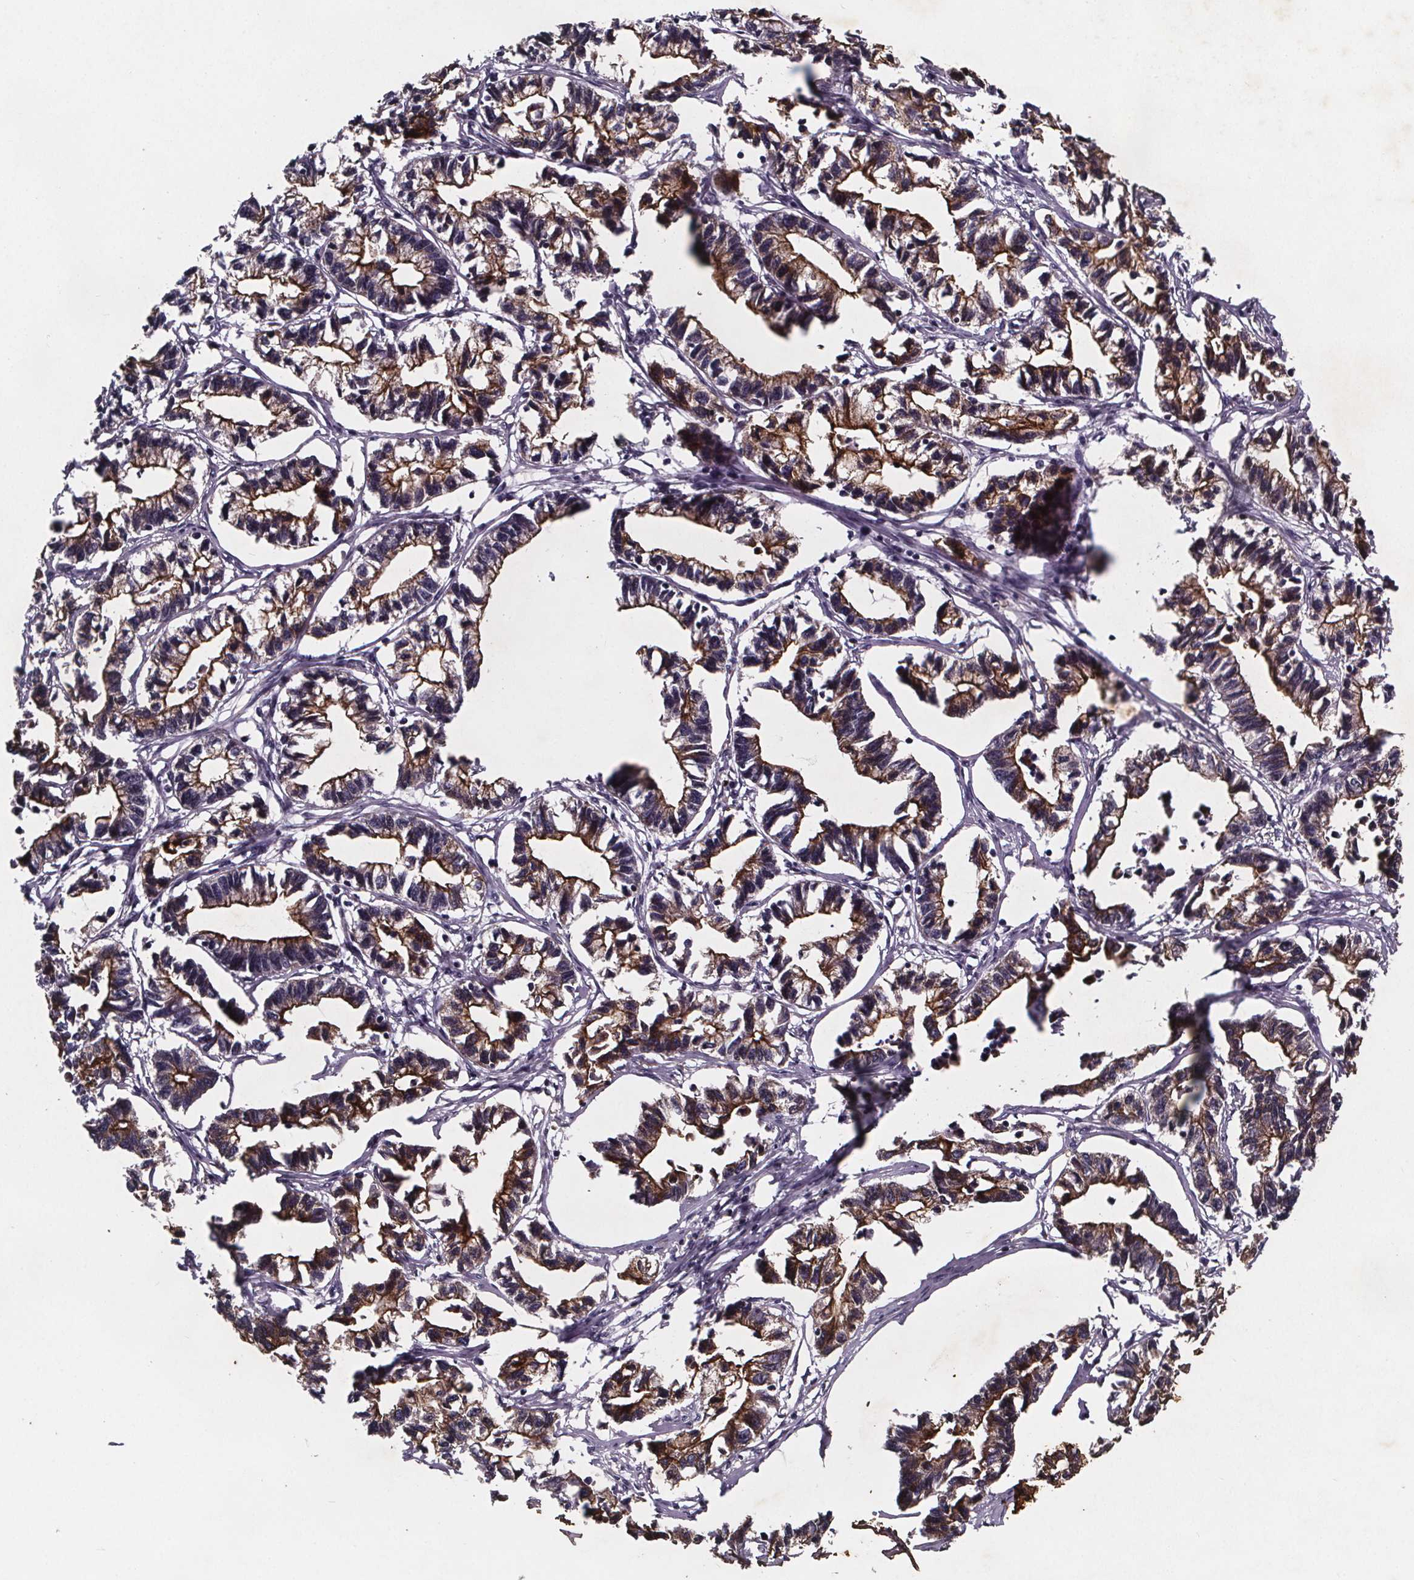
{"staining": {"intensity": "moderate", "quantity": "25%-75%", "location": "cytoplasmic/membranous"}, "tissue": "stomach cancer", "cell_type": "Tumor cells", "image_type": "cancer", "snomed": [{"axis": "morphology", "description": "Adenocarcinoma, NOS"}, {"axis": "topography", "description": "Stomach"}], "caption": "An image showing moderate cytoplasmic/membranous expression in about 25%-75% of tumor cells in stomach adenocarcinoma, as visualized by brown immunohistochemical staining.", "gene": "FASTKD3", "patient": {"sex": "male", "age": 83}}